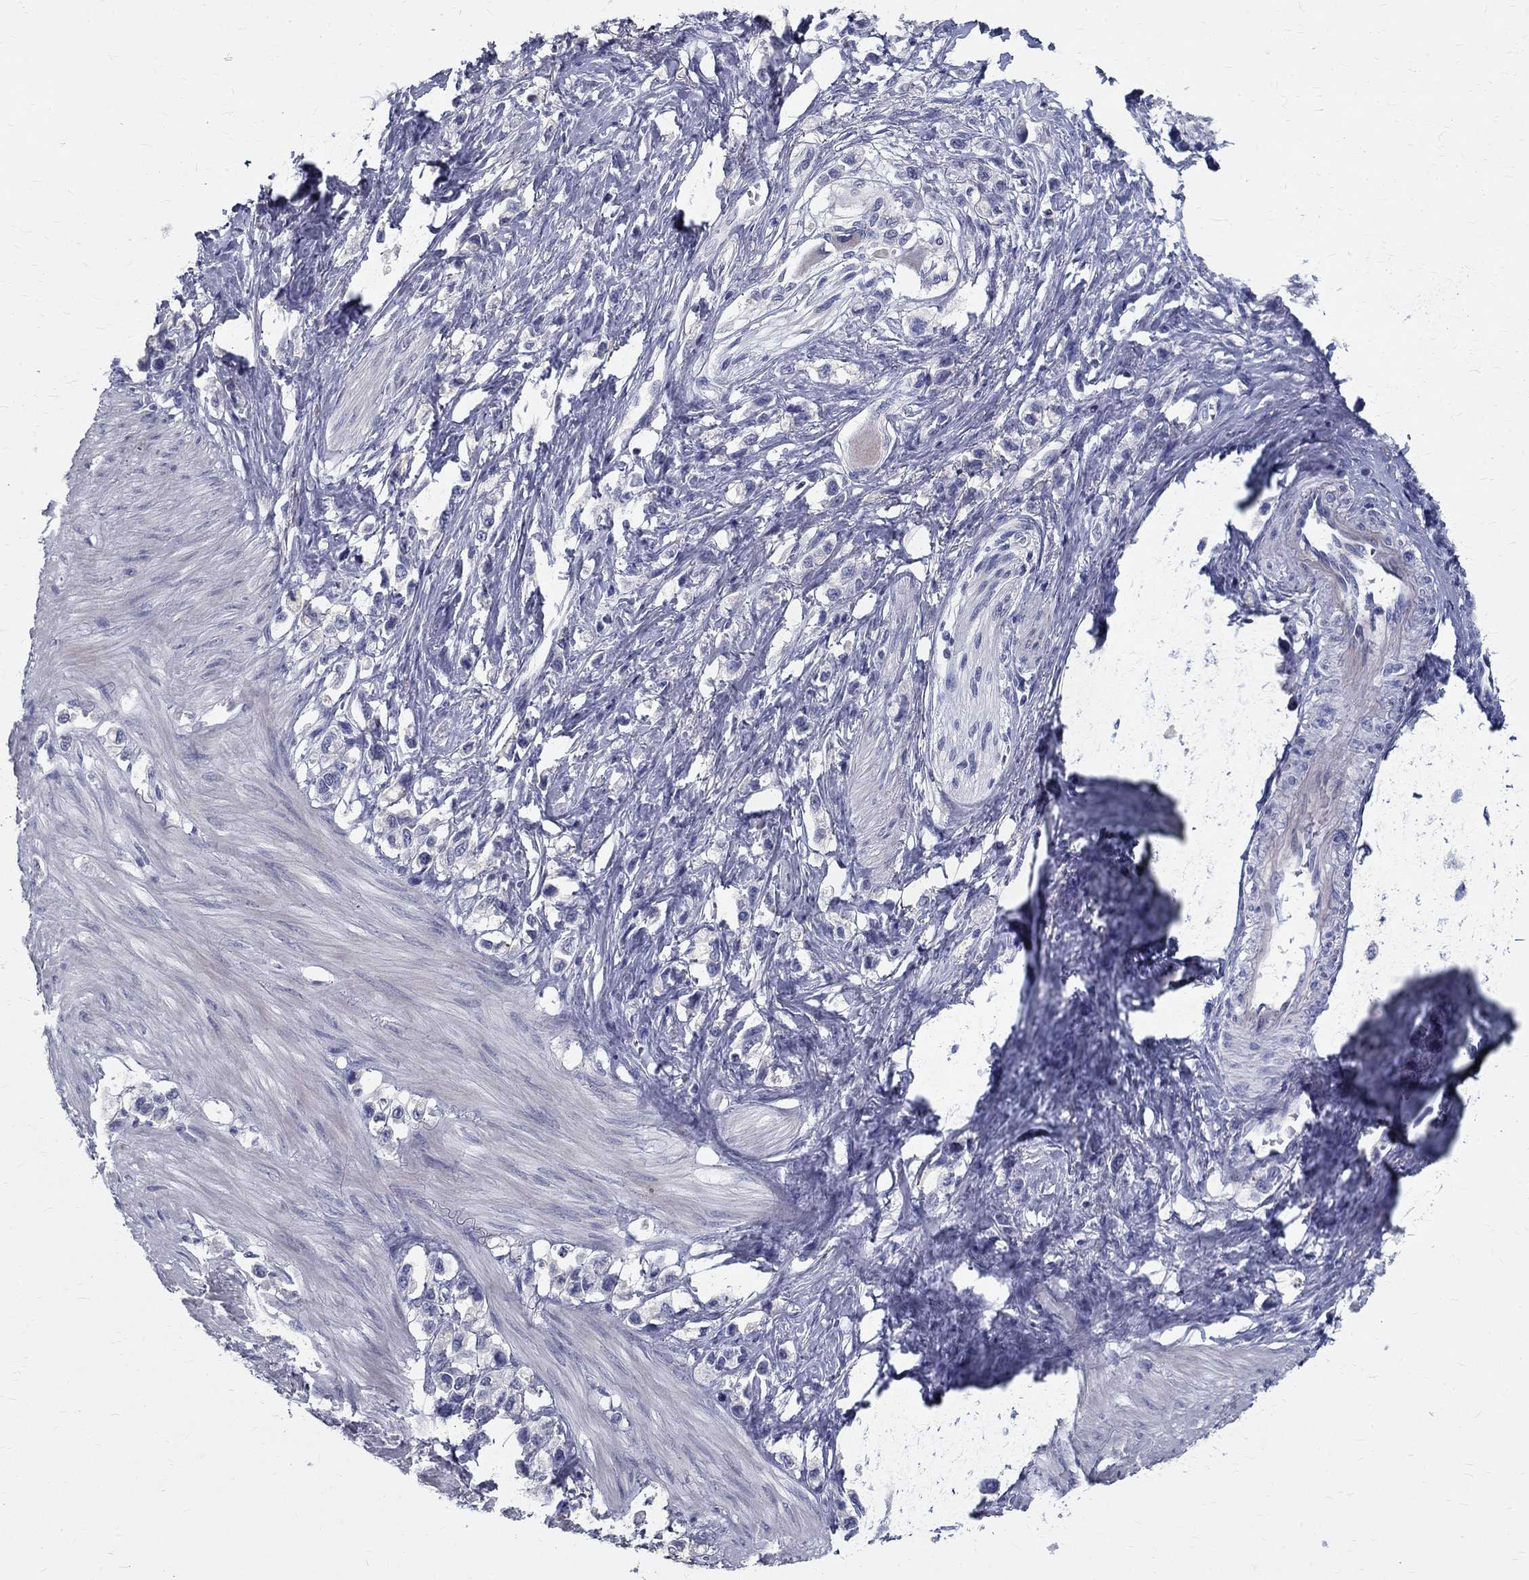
{"staining": {"intensity": "negative", "quantity": "none", "location": "none"}, "tissue": "stomach cancer", "cell_type": "Tumor cells", "image_type": "cancer", "snomed": [{"axis": "morphology", "description": "Normal tissue, NOS"}, {"axis": "morphology", "description": "Adenocarcinoma, NOS"}, {"axis": "morphology", "description": "Adenocarcinoma, High grade"}, {"axis": "topography", "description": "Stomach, upper"}, {"axis": "topography", "description": "Stomach"}], "caption": "Immunohistochemical staining of human stomach cancer (adenocarcinoma (high-grade)) exhibits no significant positivity in tumor cells.", "gene": "TGM4", "patient": {"sex": "female", "age": 65}}